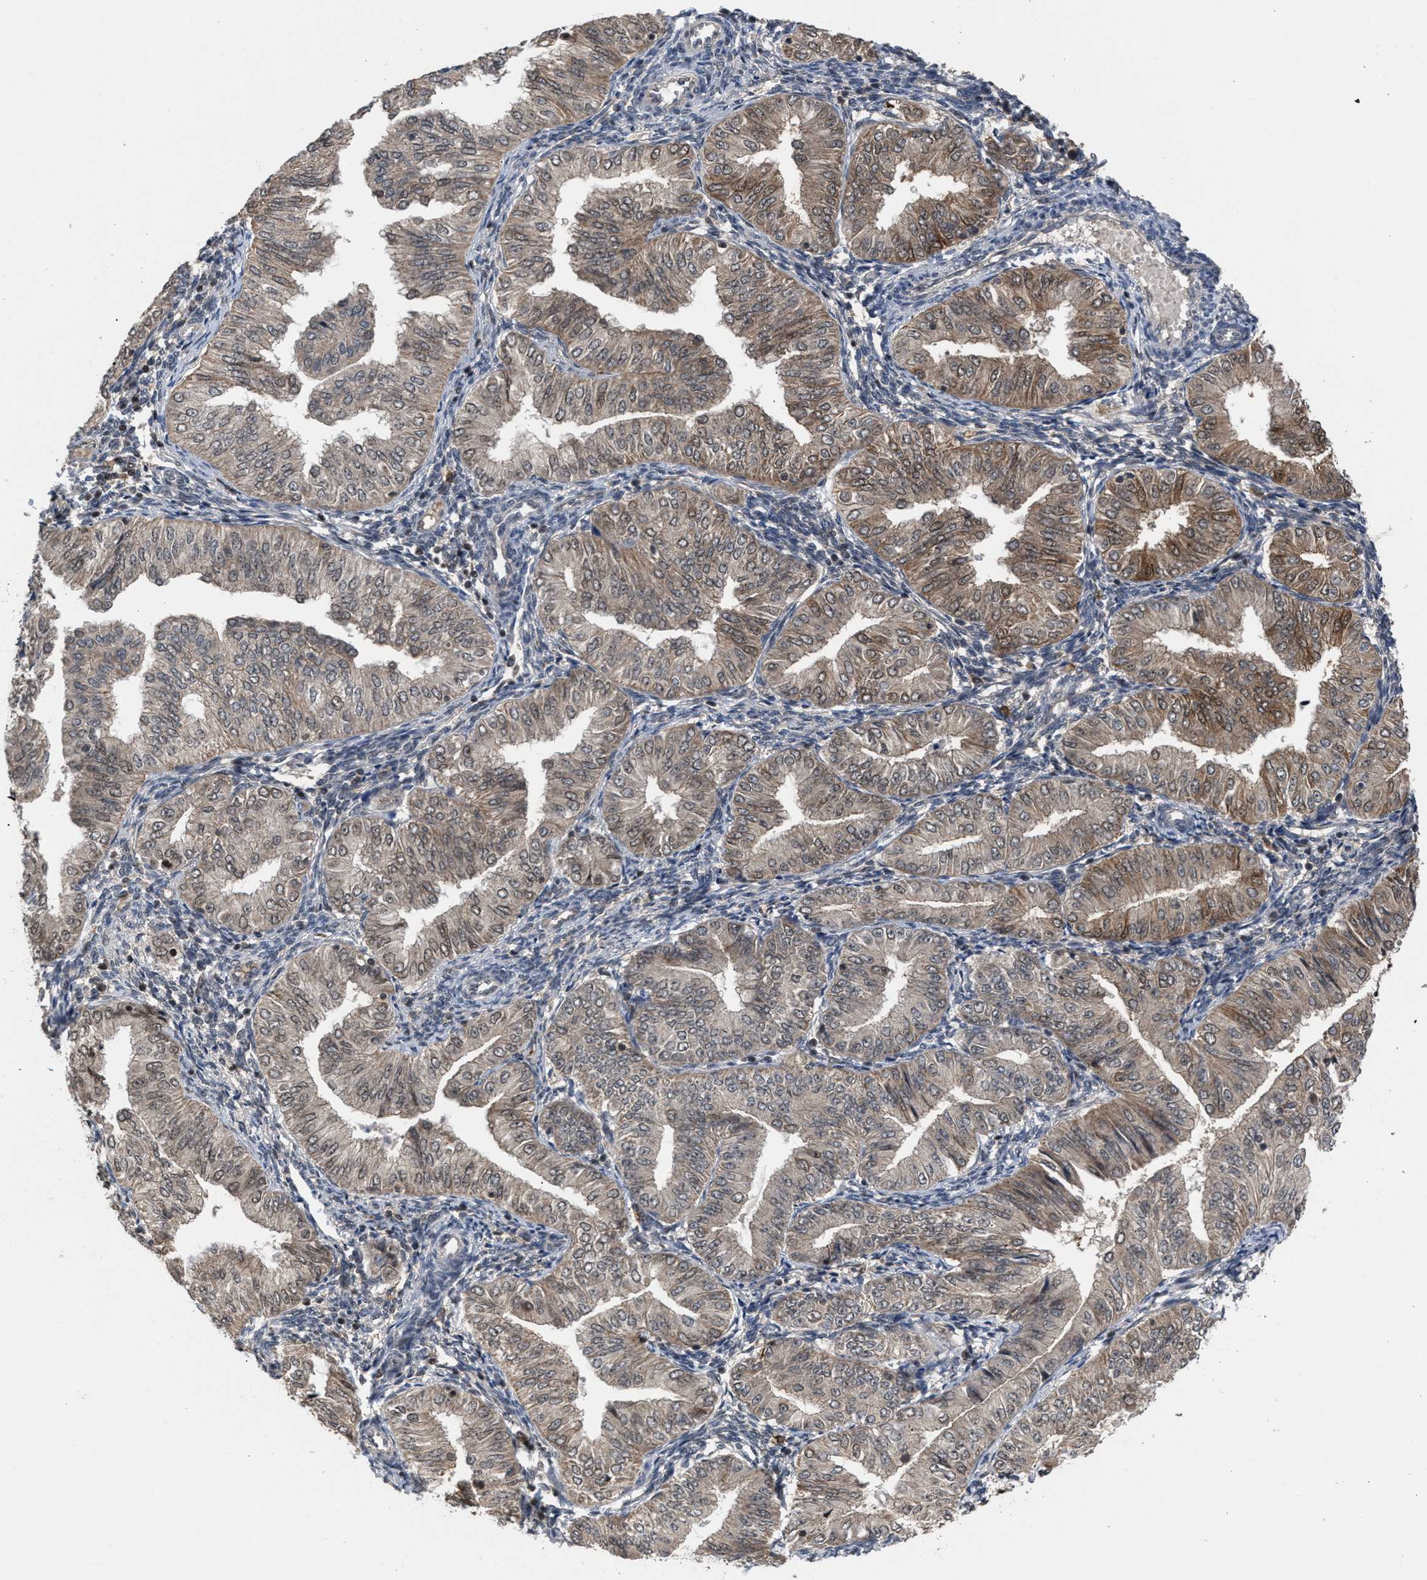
{"staining": {"intensity": "moderate", "quantity": "25%-75%", "location": "cytoplasmic/membranous"}, "tissue": "endometrial cancer", "cell_type": "Tumor cells", "image_type": "cancer", "snomed": [{"axis": "morphology", "description": "Normal tissue, NOS"}, {"axis": "morphology", "description": "Adenocarcinoma, NOS"}, {"axis": "topography", "description": "Endometrium"}], "caption": "Immunohistochemistry of endometrial cancer reveals medium levels of moderate cytoplasmic/membranous expression in about 25%-75% of tumor cells.", "gene": "C9orf78", "patient": {"sex": "female", "age": 53}}